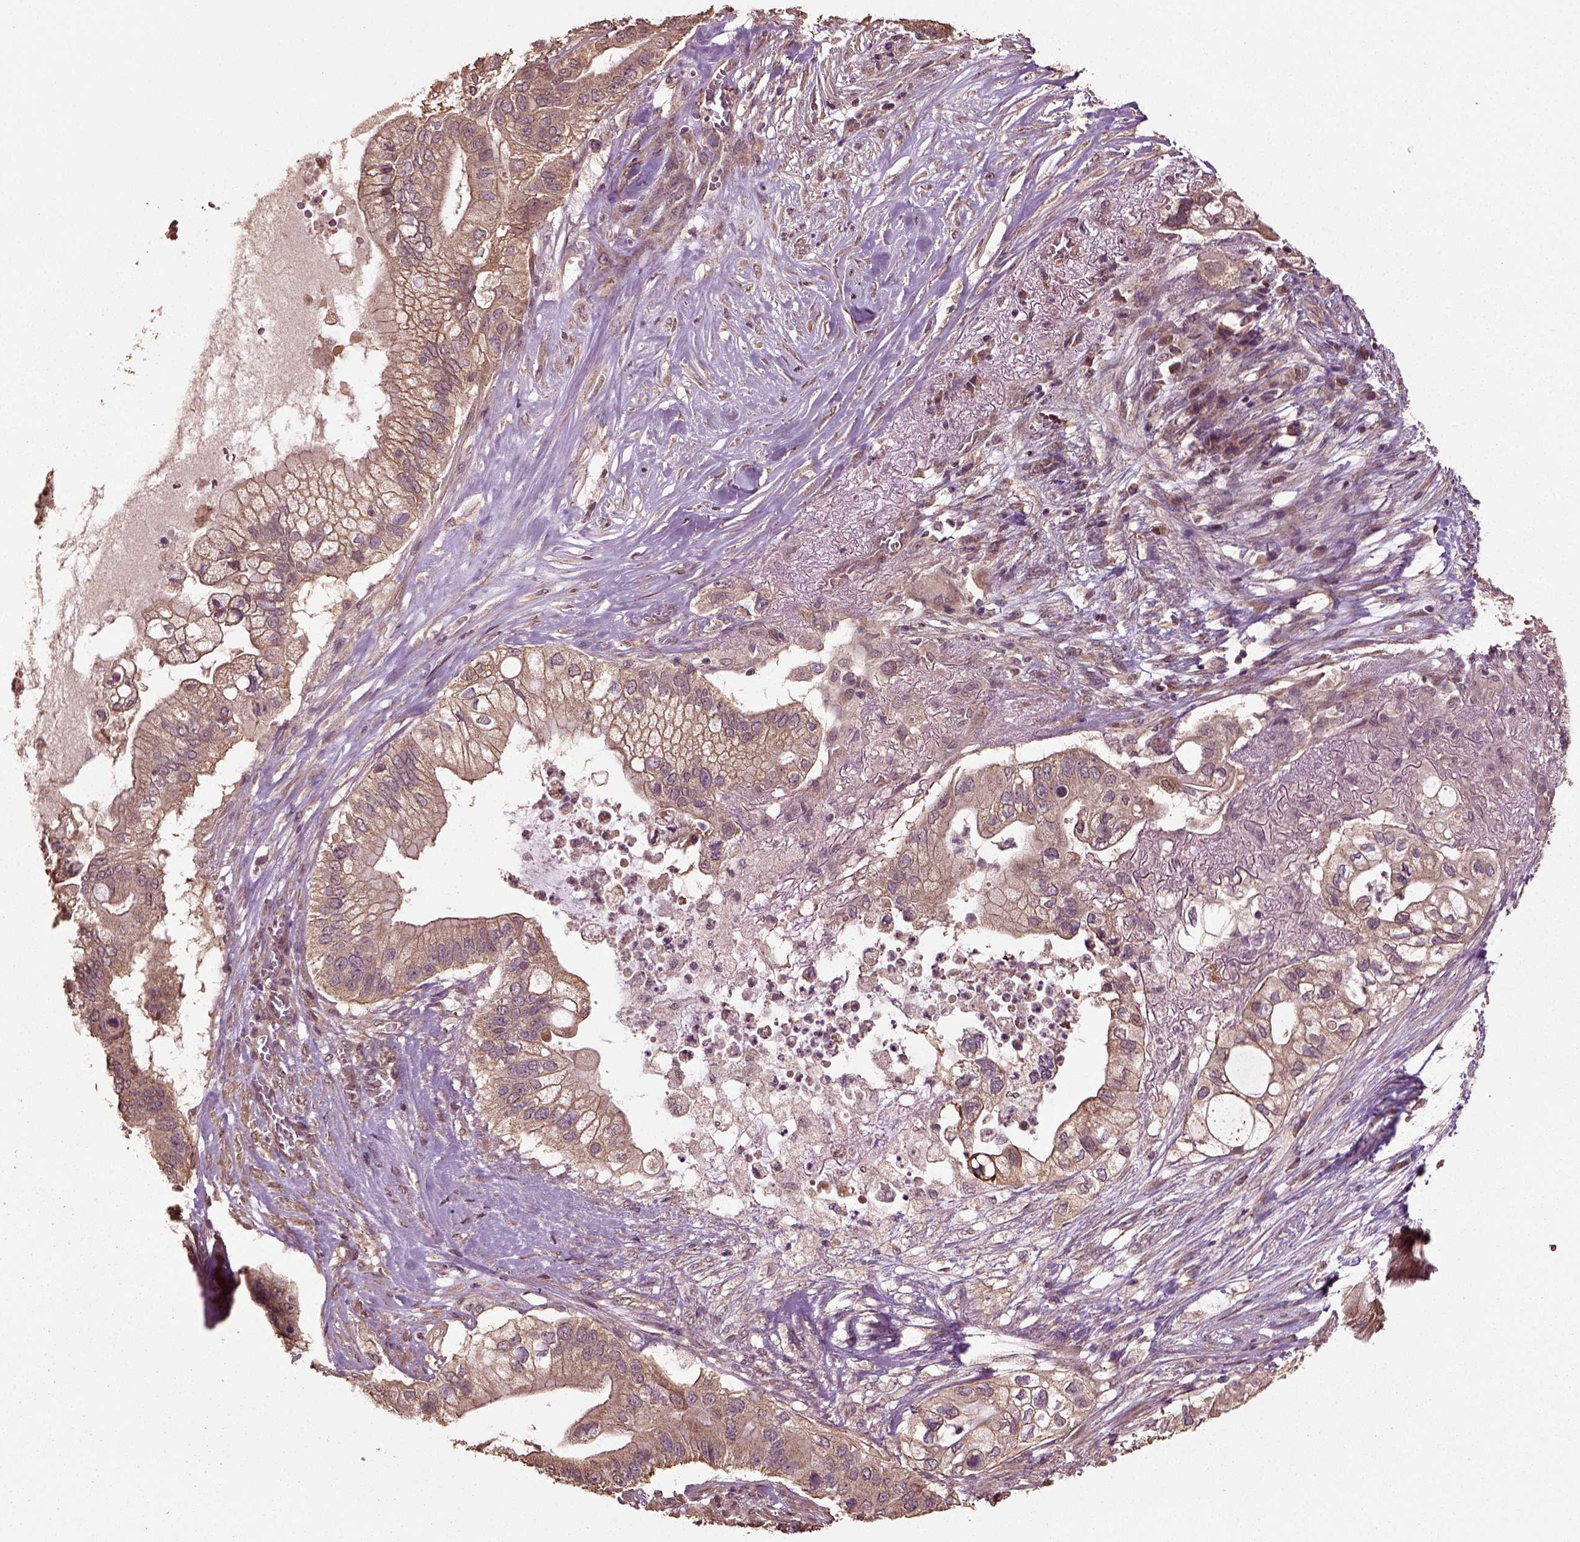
{"staining": {"intensity": "moderate", "quantity": "25%-75%", "location": "cytoplasmic/membranous"}, "tissue": "pancreatic cancer", "cell_type": "Tumor cells", "image_type": "cancer", "snomed": [{"axis": "morphology", "description": "Adenocarcinoma, NOS"}, {"axis": "topography", "description": "Pancreas"}], "caption": "Protein staining of pancreatic adenocarcinoma tissue demonstrates moderate cytoplasmic/membranous positivity in approximately 25%-75% of tumor cells. (IHC, brightfield microscopy, high magnification).", "gene": "ERV3-1", "patient": {"sex": "female", "age": 72}}